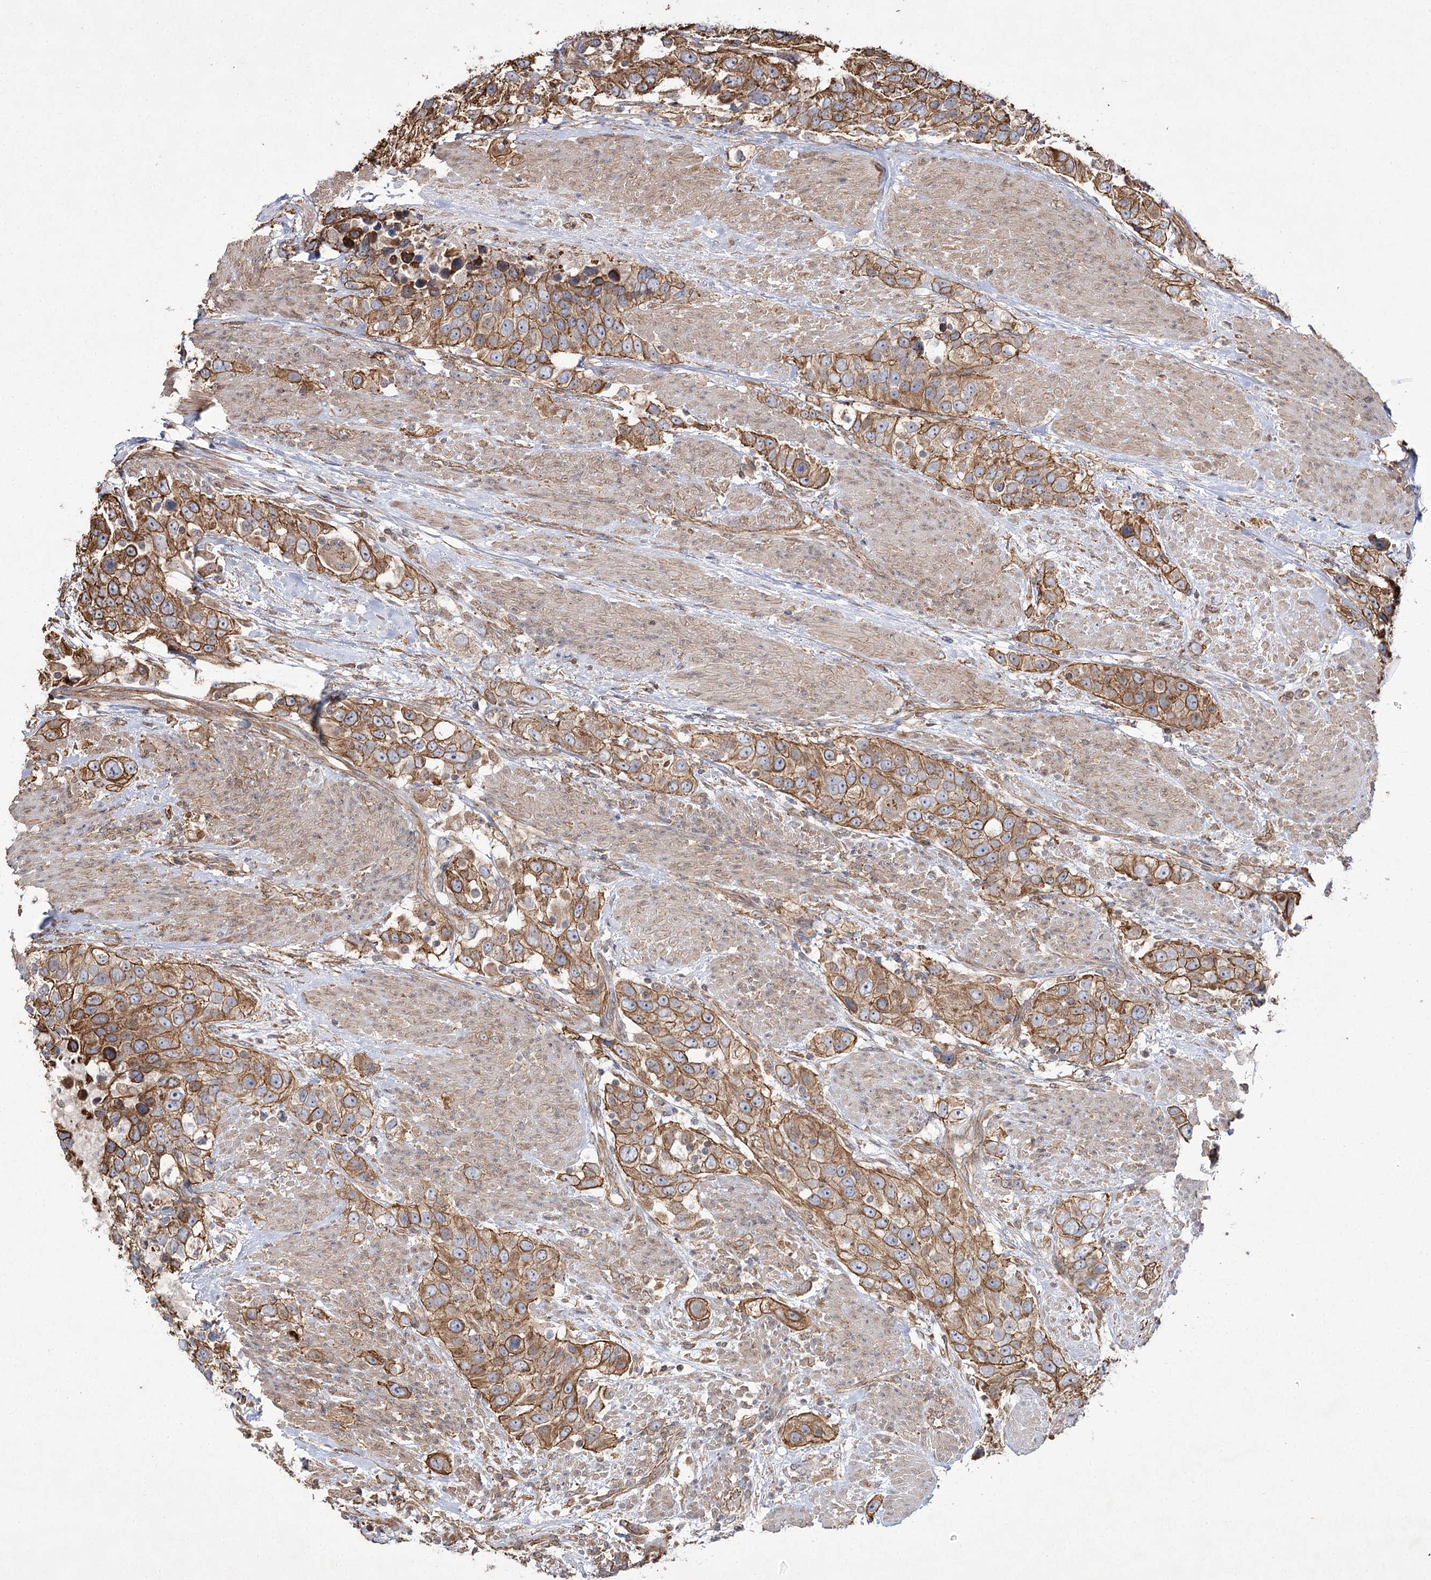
{"staining": {"intensity": "moderate", "quantity": ">75%", "location": "cytoplasmic/membranous"}, "tissue": "urothelial cancer", "cell_type": "Tumor cells", "image_type": "cancer", "snomed": [{"axis": "morphology", "description": "Urothelial carcinoma, High grade"}, {"axis": "topography", "description": "Urinary bladder"}], "caption": "A photomicrograph showing moderate cytoplasmic/membranous positivity in about >75% of tumor cells in urothelial carcinoma (high-grade), as visualized by brown immunohistochemical staining.", "gene": "SH3BP5L", "patient": {"sex": "female", "age": 80}}